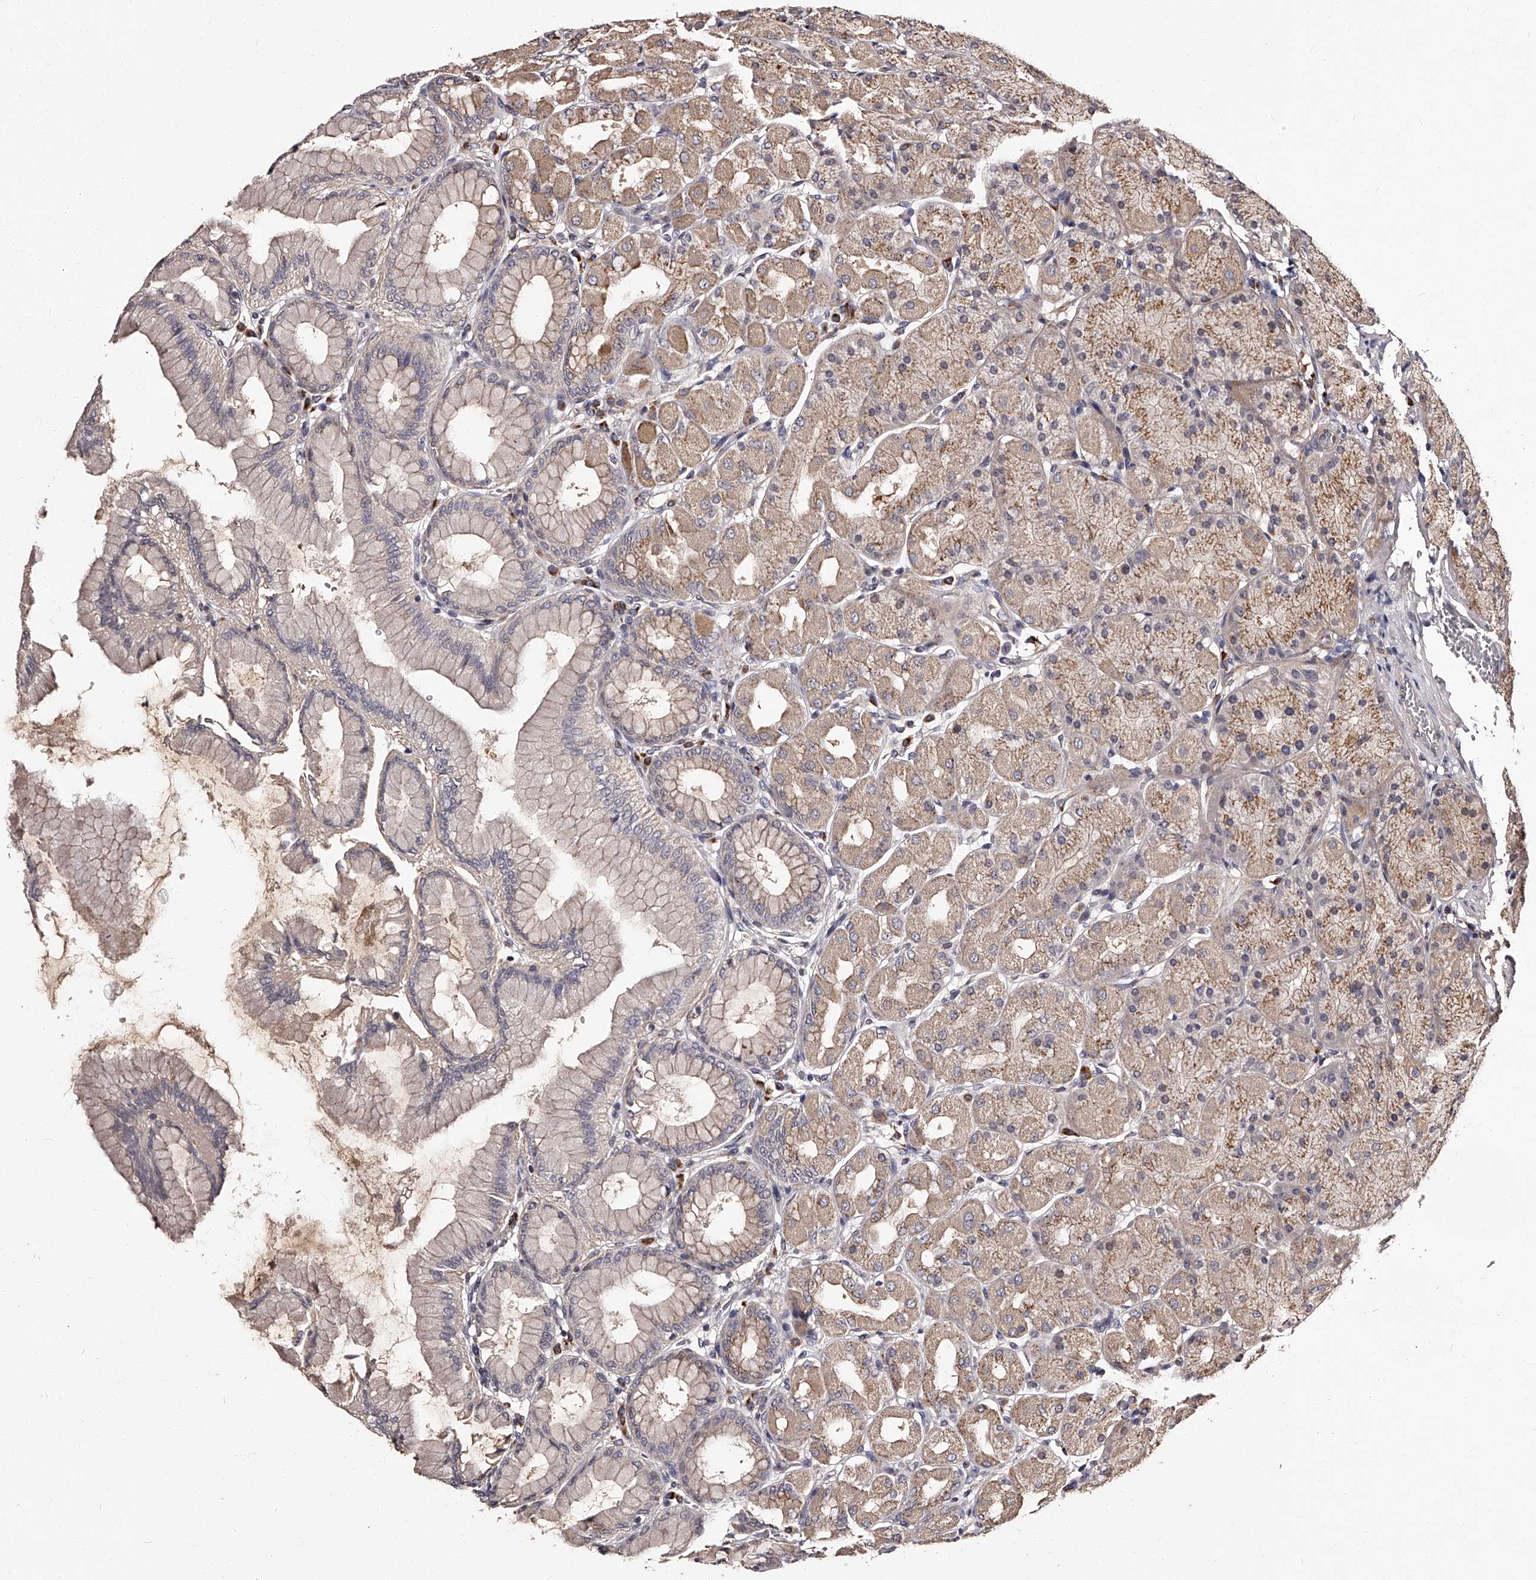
{"staining": {"intensity": "moderate", "quantity": ">75%", "location": "cytoplasmic/membranous"}, "tissue": "stomach", "cell_type": "Glandular cells", "image_type": "normal", "snomed": [{"axis": "morphology", "description": "Normal tissue, NOS"}, {"axis": "topography", "description": "Stomach, upper"}], "caption": "A brown stain shows moderate cytoplasmic/membranous expression of a protein in glandular cells of unremarkable human stomach. The staining was performed using DAB (3,3'-diaminobenzidine) to visualize the protein expression in brown, while the nuclei were stained in blue with hematoxylin (Magnification: 20x).", "gene": "RSC1A1", "patient": {"sex": "female", "age": 56}}